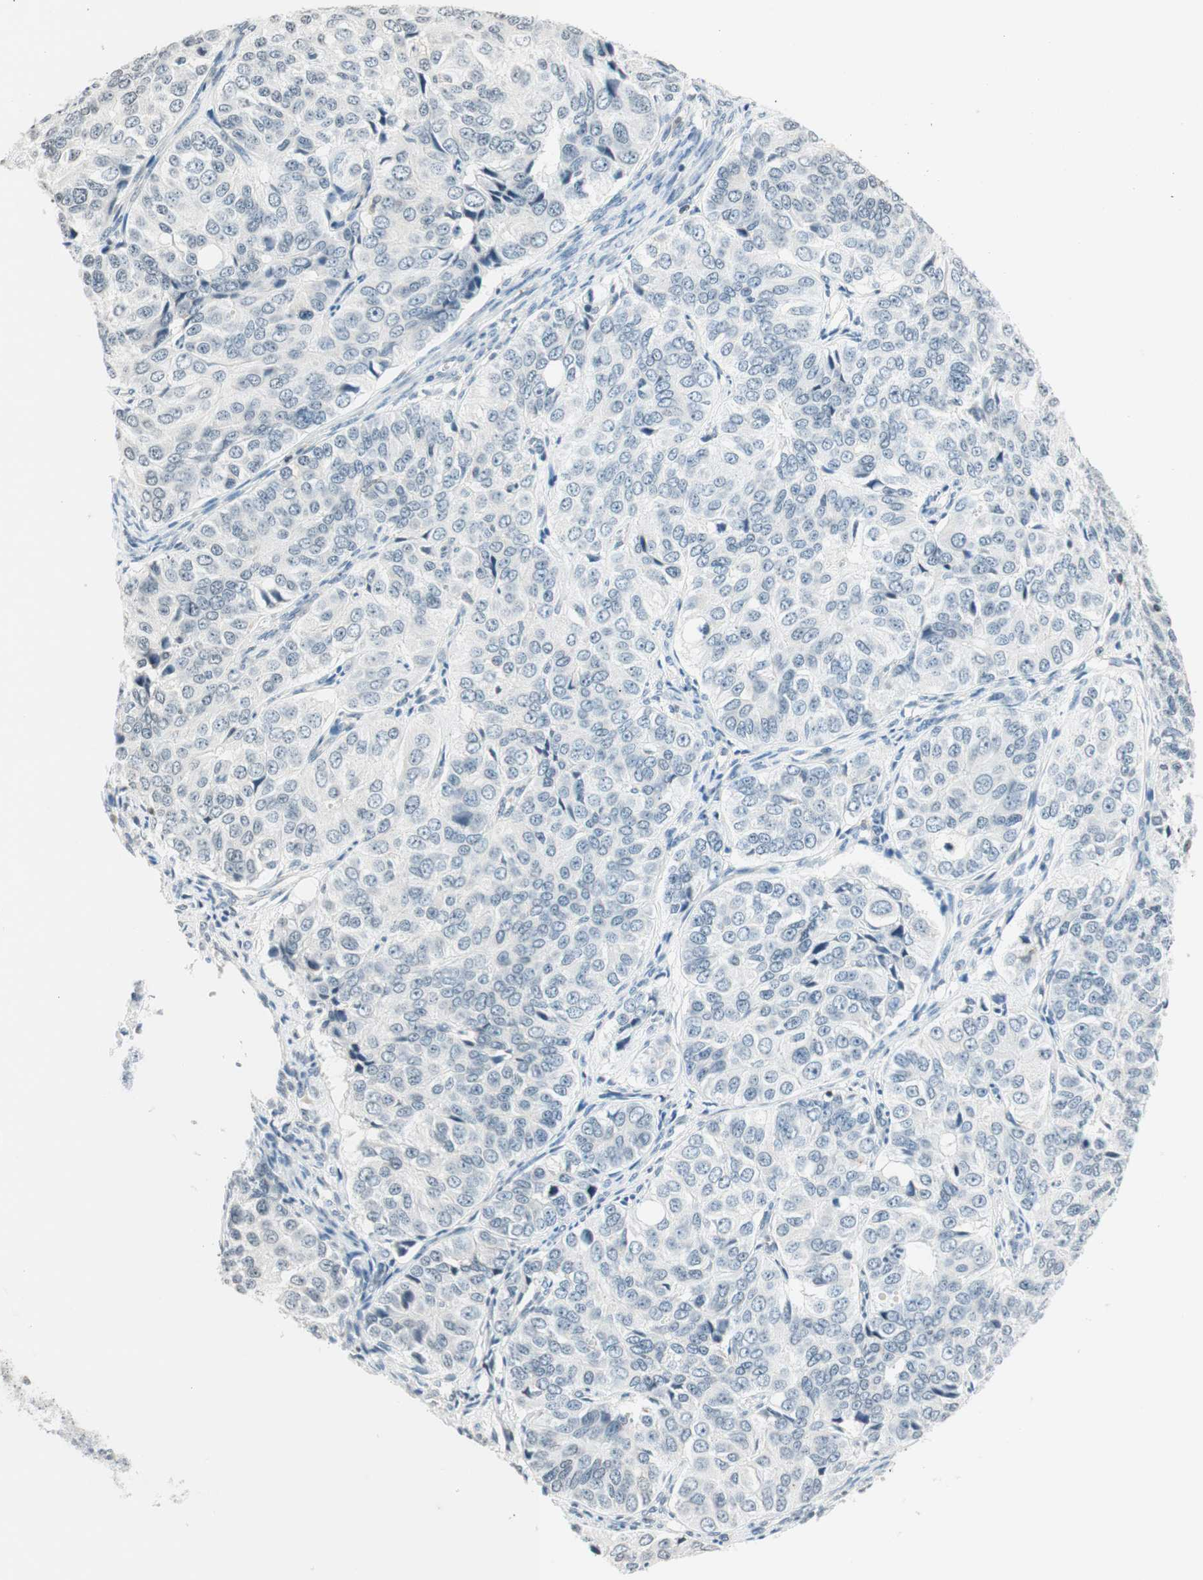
{"staining": {"intensity": "negative", "quantity": "none", "location": "none"}, "tissue": "ovarian cancer", "cell_type": "Tumor cells", "image_type": "cancer", "snomed": [{"axis": "morphology", "description": "Carcinoma, endometroid"}, {"axis": "topography", "description": "Ovary"}], "caption": "DAB (3,3'-diaminobenzidine) immunohistochemical staining of endometroid carcinoma (ovarian) demonstrates no significant positivity in tumor cells.", "gene": "WIPF1", "patient": {"sex": "female", "age": 51}}